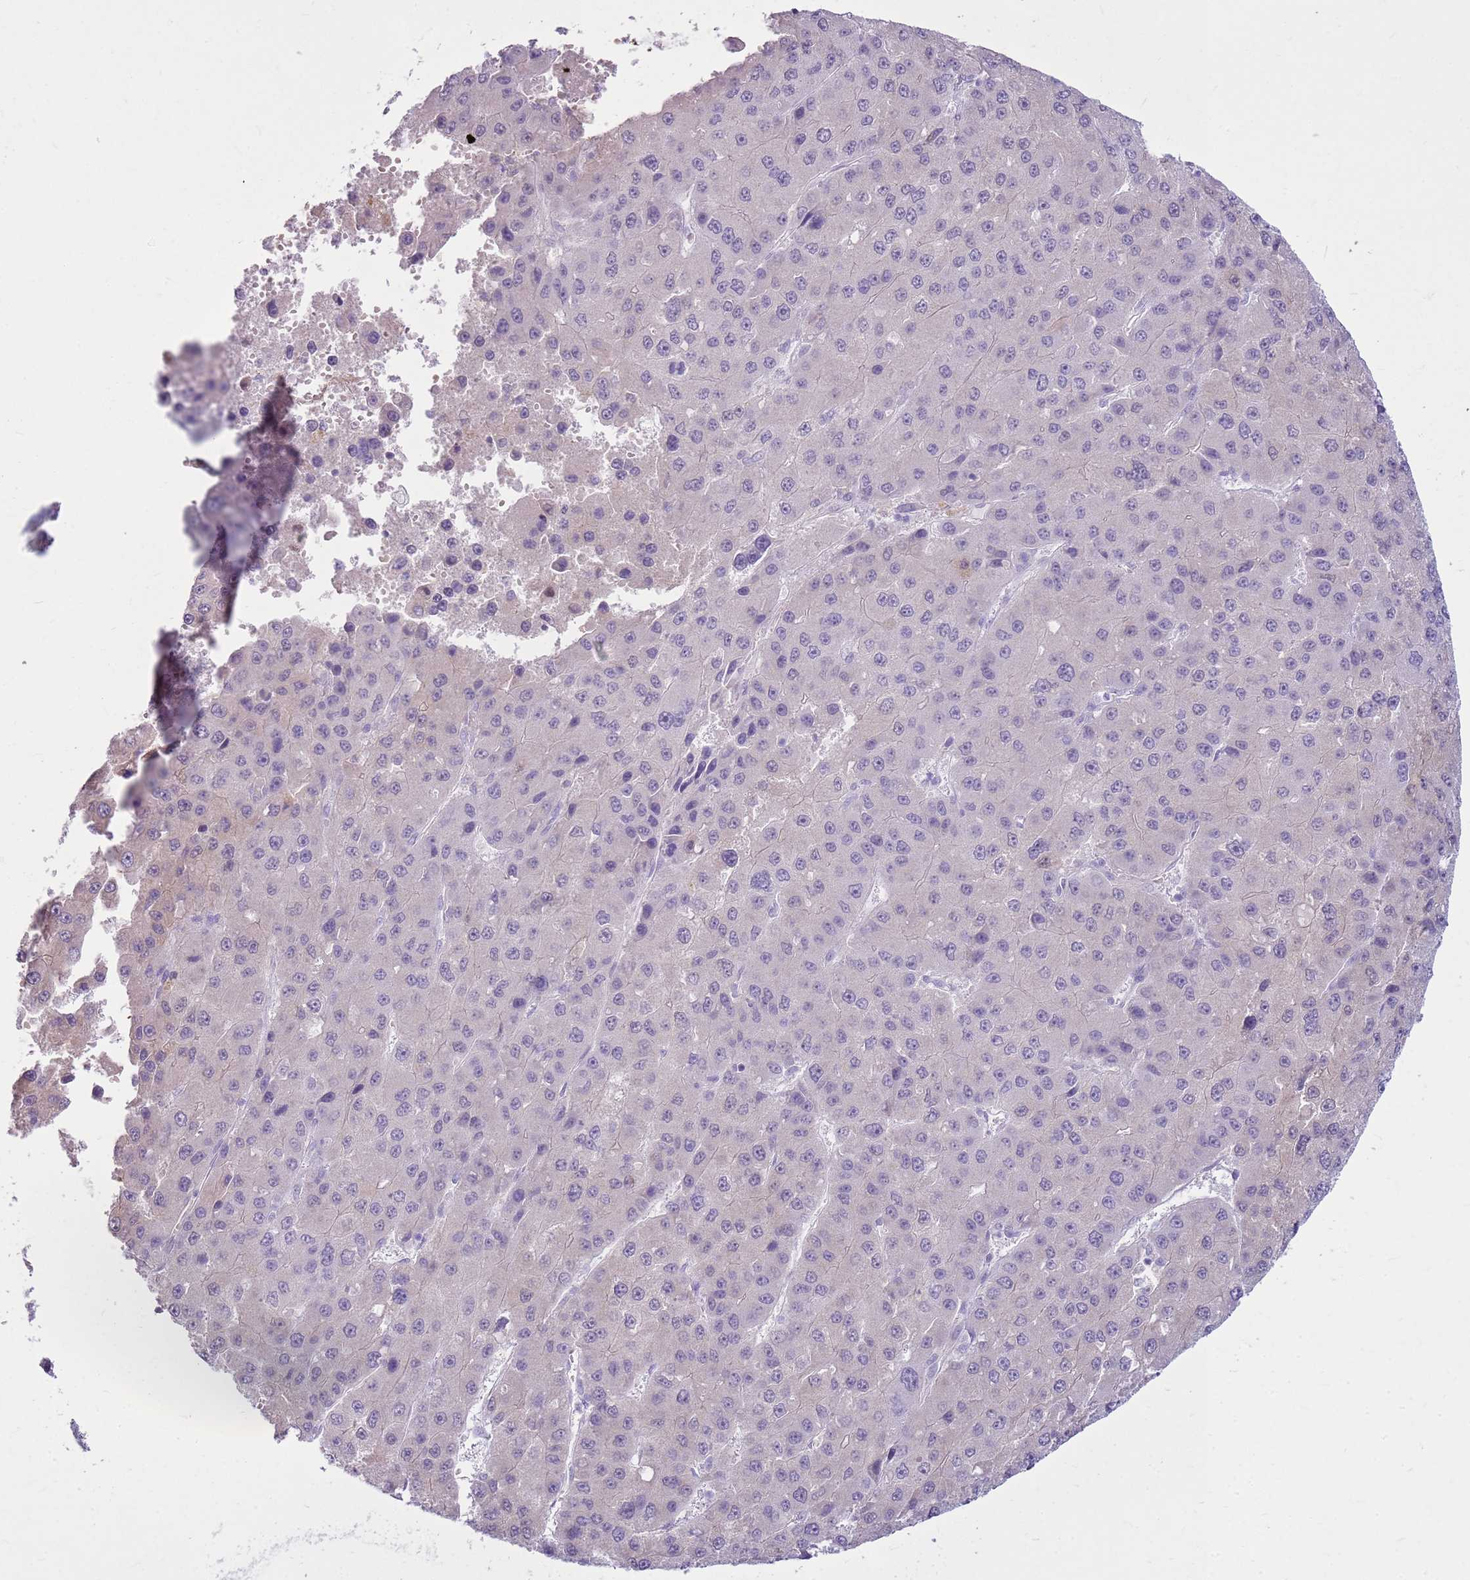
{"staining": {"intensity": "negative", "quantity": "none", "location": "none"}, "tissue": "liver cancer", "cell_type": "Tumor cells", "image_type": "cancer", "snomed": [{"axis": "morphology", "description": "Carcinoma, Hepatocellular, NOS"}, {"axis": "topography", "description": "Liver"}], "caption": "Human liver cancer stained for a protein using immunohistochemistry displays no positivity in tumor cells.", "gene": "HSPB1", "patient": {"sex": "female", "age": 73}}